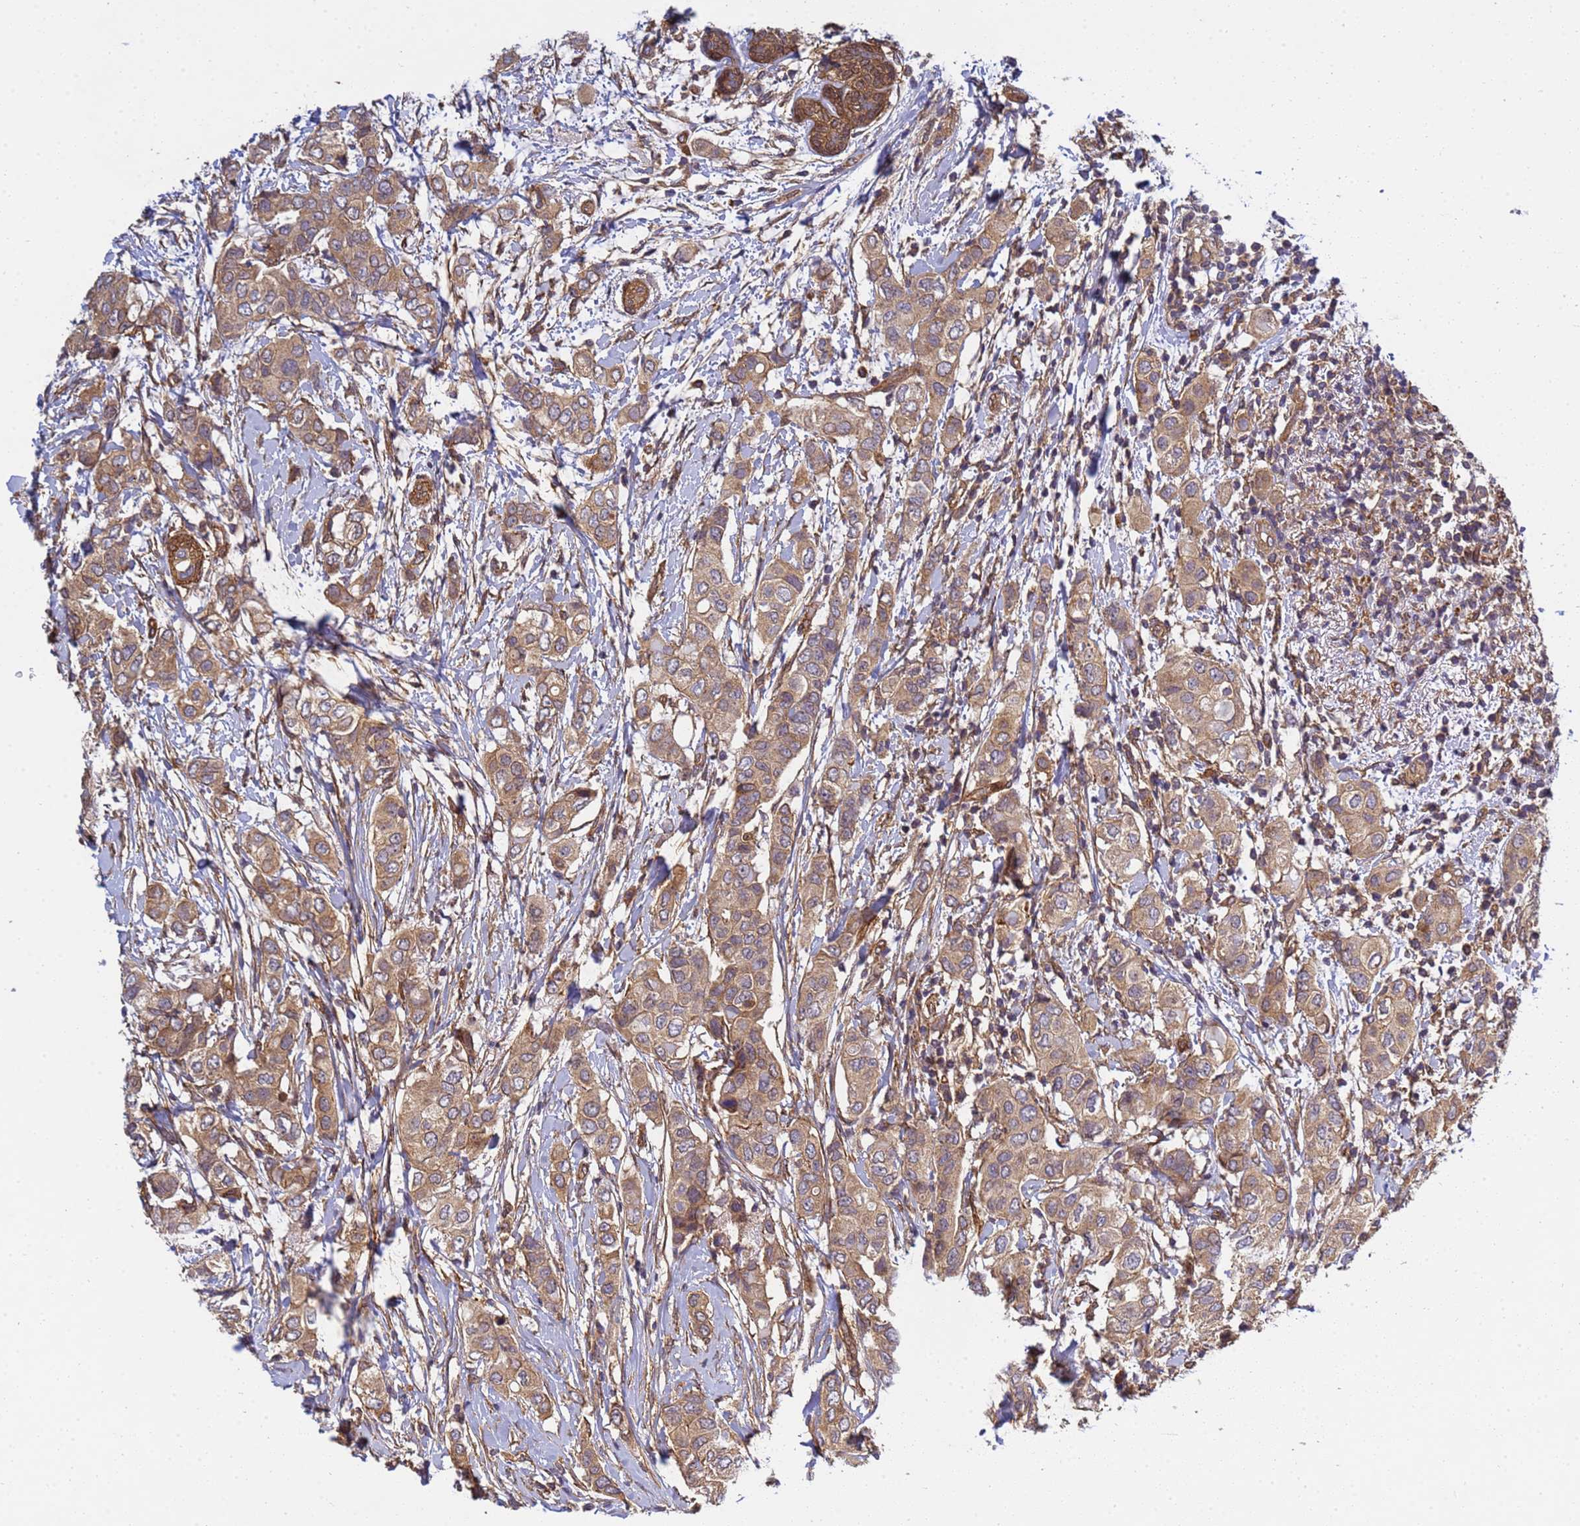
{"staining": {"intensity": "moderate", "quantity": ">75%", "location": "cytoplasmic/membranous"}, "tissue": "breast cancer", "cell_type": "Tumor cells", "image_type": "cancer", "snomed": [{"axis": "morphology", "description": "Lobular carcinoma"}, {"axis": "topography", "description": "Breast"}], "caption": "Immunohistochemistry (IHC) micrograph of breast cancer stained for a protein (brown), which shows medium levels of moderate cytoplasmic/membranous expression in about >75% of tumor cells.", "gene": "C8orf34", "patient": {"sex": "female", "age": 51}}